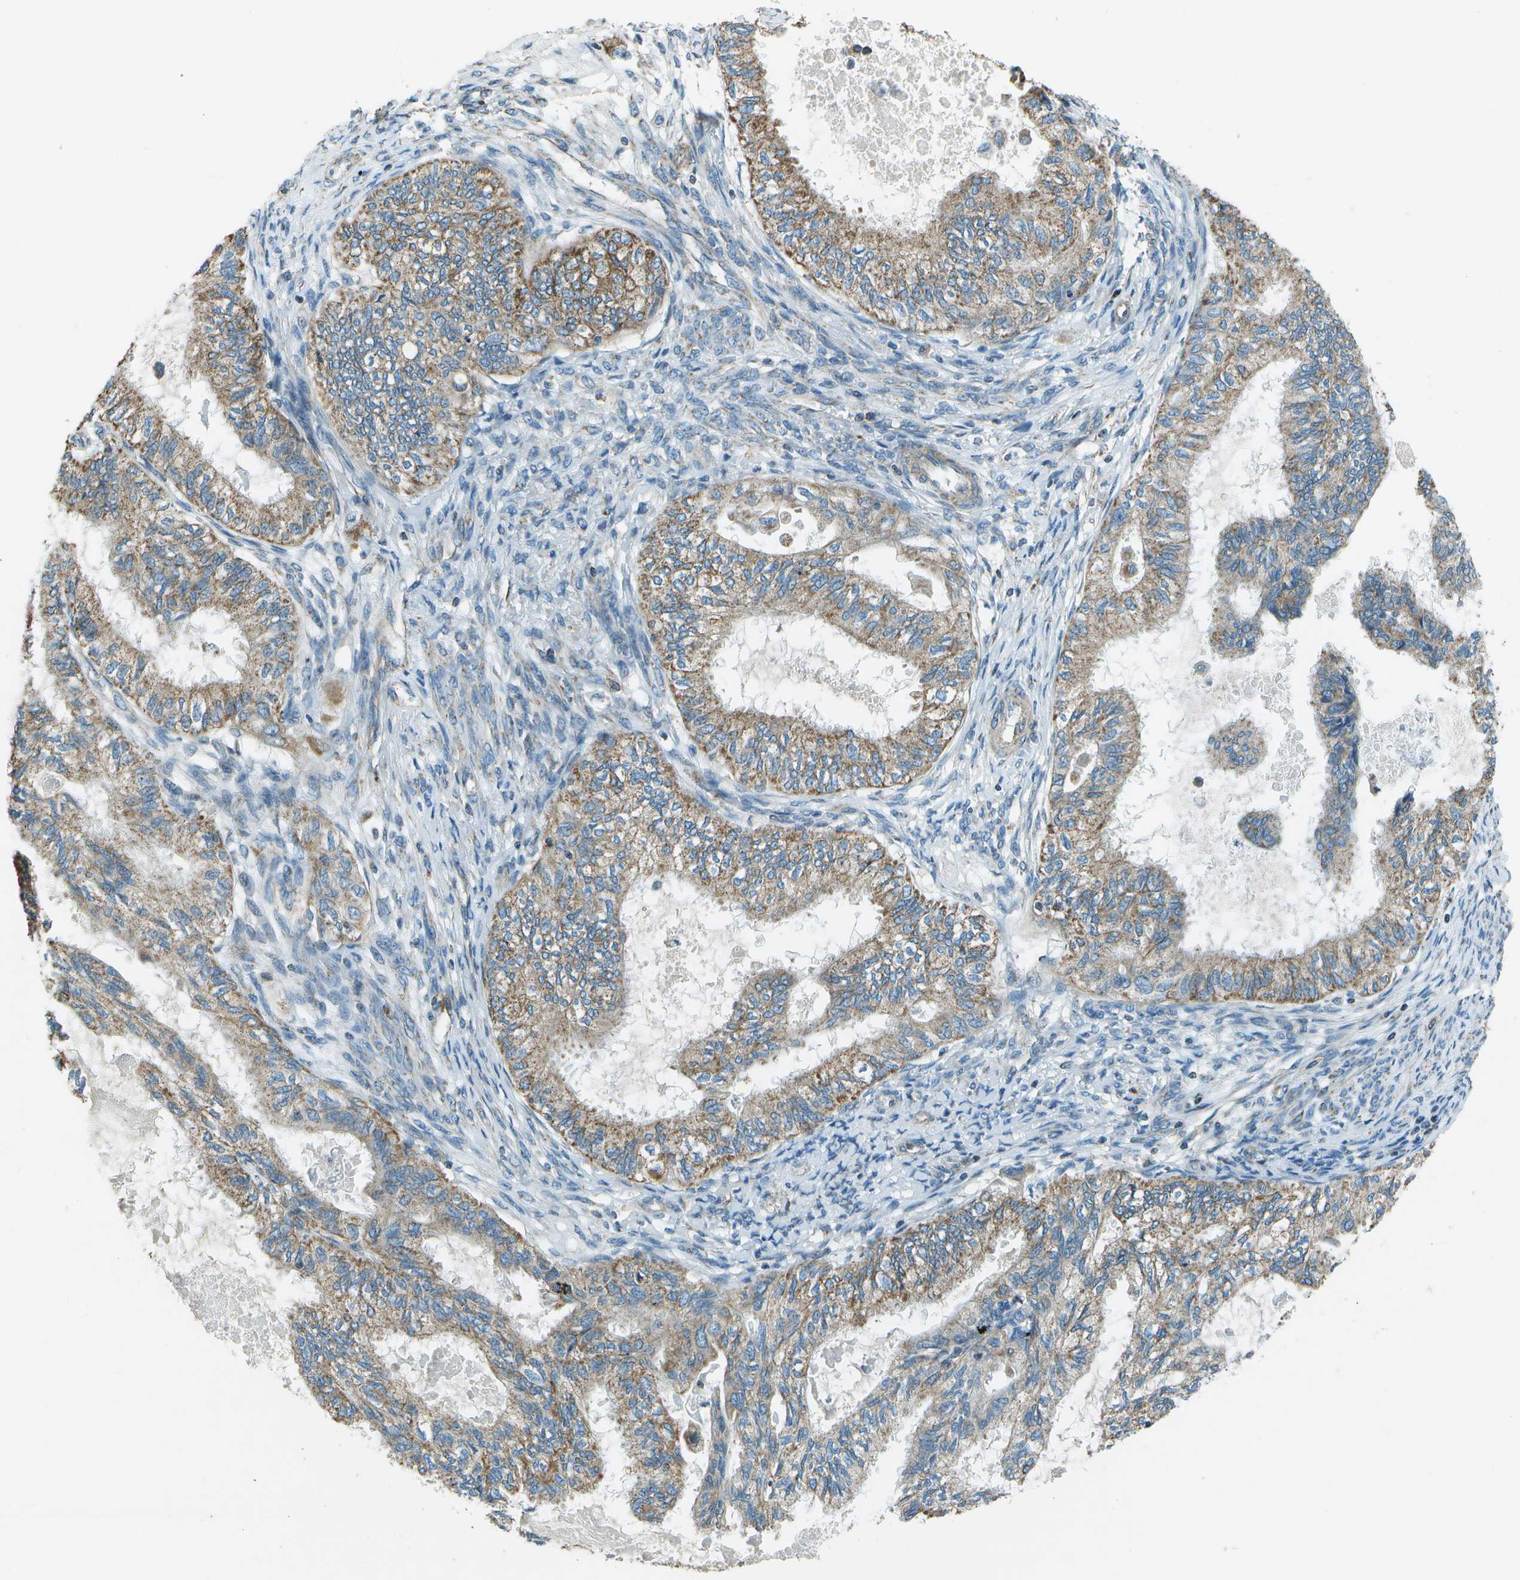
{"staining": {"intensity": "moderate", "quantity": ">75%", "location": "cytoplasmic/membranous"}, "tissue": "cervical cancer", "cell_type": "Tumor cells", "image_type": "cancer", "snomed": [{"axis": "morphology", "description": "Normal tissue, NOS"}, {"axis": "morphology", "description": "Adenocarcinoma, NOS"}, {"axis": "topography", "description": "Cervix"}, {"axis": "topography", "description": "Endometrium"}], "caption": "Immunohistochemistry (IHC) photomicrograph of cervical cancer stained for a protein (brown), which displays medium levels of moderate cytoplasmic/membranous positivity in about >75% of tumor cells.", "gene": "TMEM51", "patient": {"sex": "female", "age": 86}}